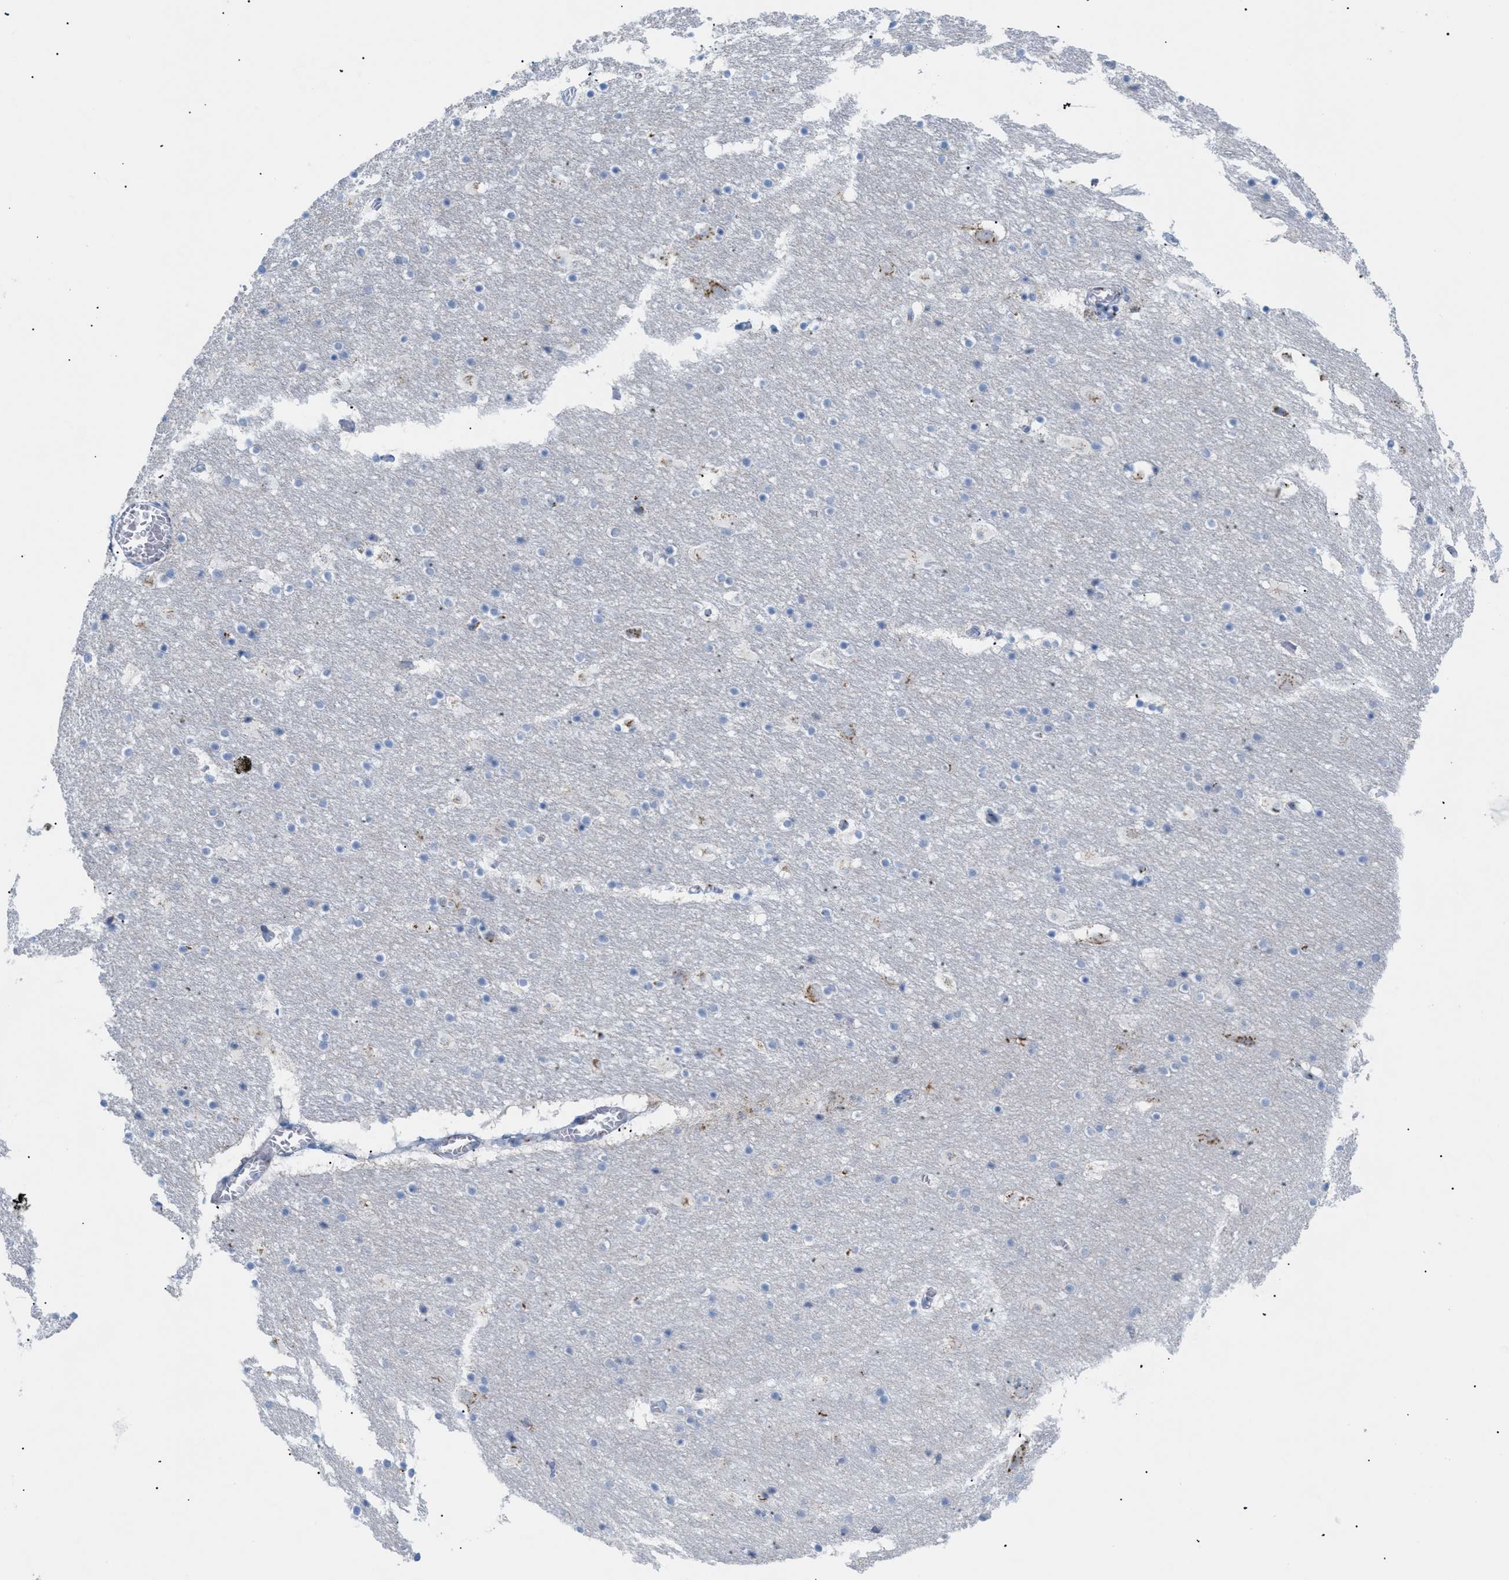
{"staining": {"intensity": "moderate", "quantity": "<25%", "location": "cytoplasmic/membranous"}, "tissue": "hippocampus", "cell_type": "Glial cells", "image_type": "normal", "snomed": [{"axis": "morphology", "description": "Normal tissue, NOS"}, {"axis": "topography", "description": "Hippocampus"}], "caption": "Immunohistochemical staining of unremarkable hippocampus displays moderate cytoplasmic/membranous protein staining in approximately <25% of glial cells. (DAB (3,3'-diaminobenzidine) = brown stain, brightfield microscopy at high magnification).", "gene": "TMEM17", "patient": {"sex": "male", "age": 45}}